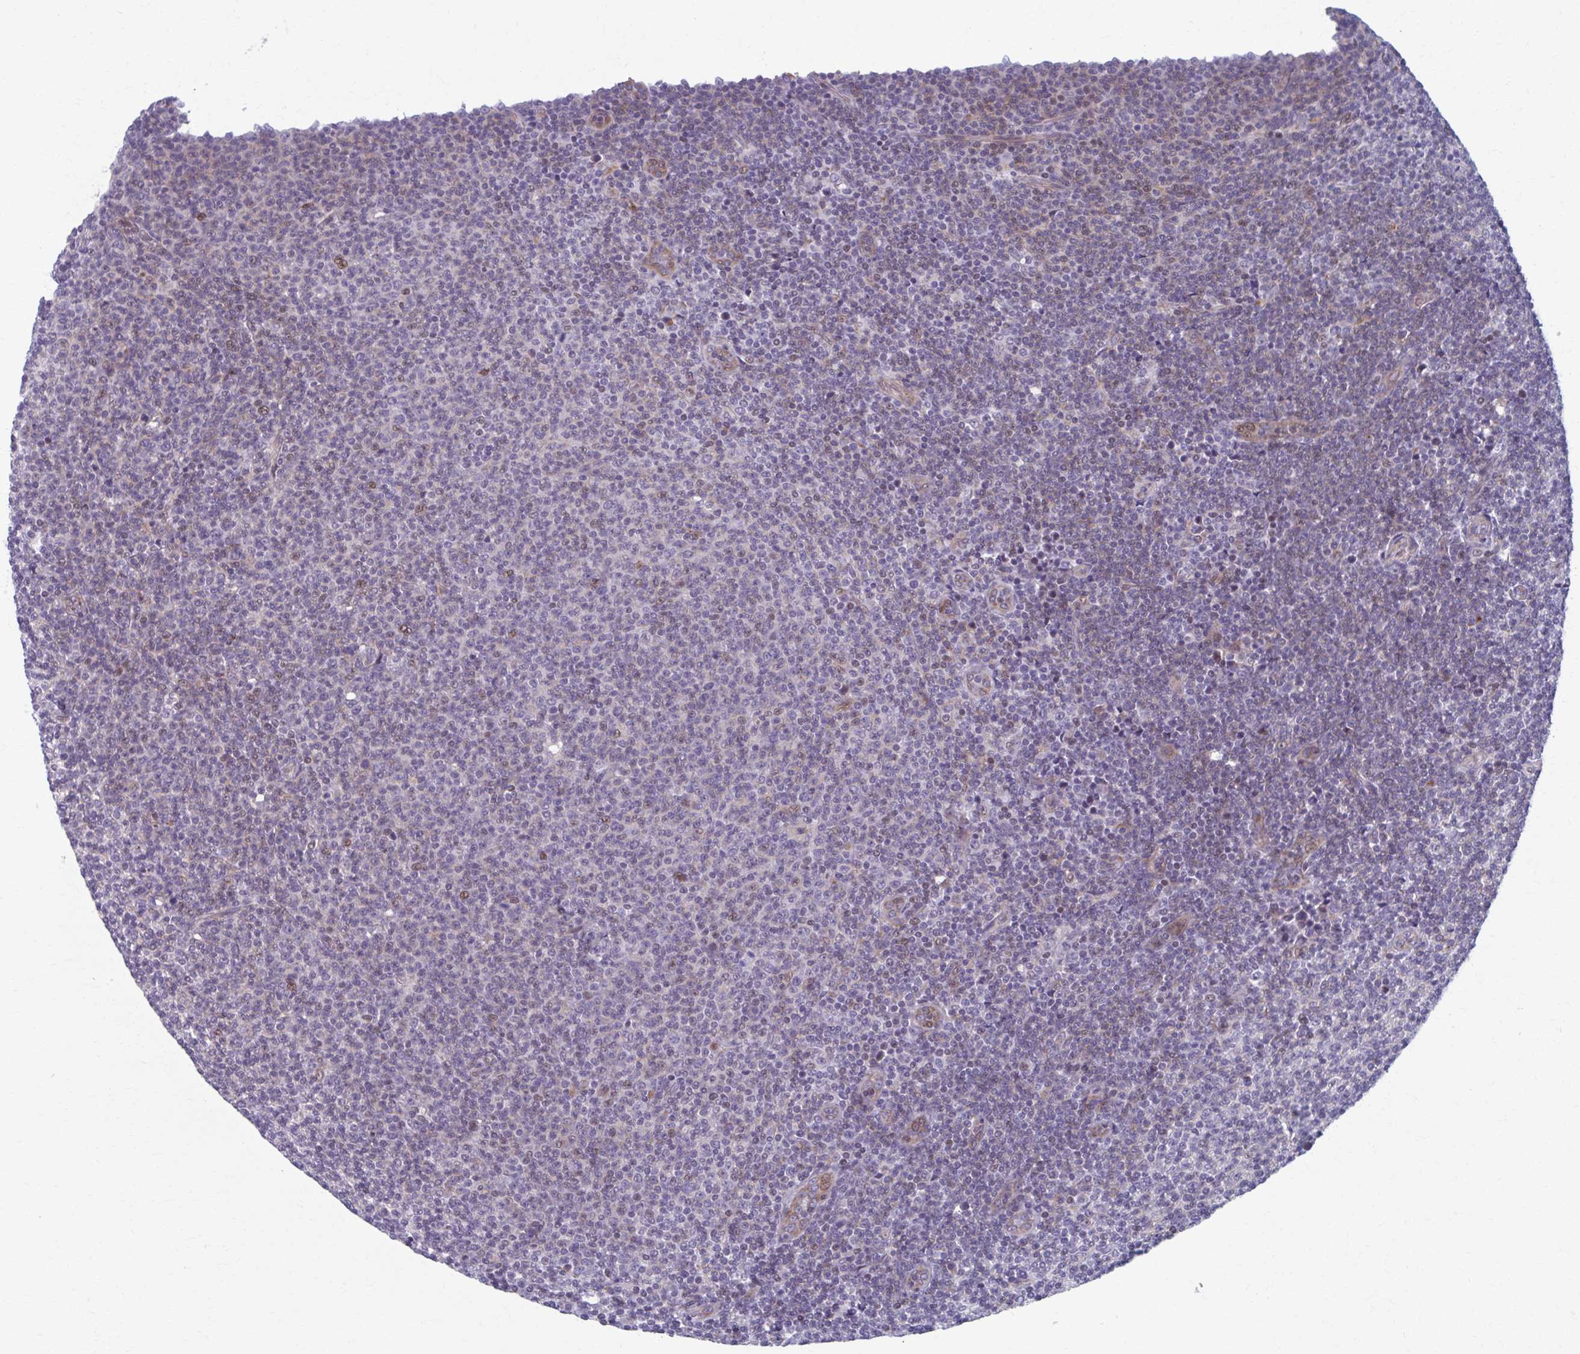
{"staining": {"intensity": "negative", "quantity": "none", "location": "none"}, "tissue": "lymphoma", "cell_type": "Tumor cells", "image_type": "cancer", "snomed": [{"axis": "morphology", "description": "Malignant lymphoma, non-Hodgkin's type, Low grade"}, {"axis": "topography", "description": "Lymph node"}], "caption": "The photomicrograph demonstrates no staining of tumor cells in lymphoma. (IHC, brightfield microscopy, high magnification).", "gene": "ABHD16B", "patient": {"sex": "male", "age": 66}}